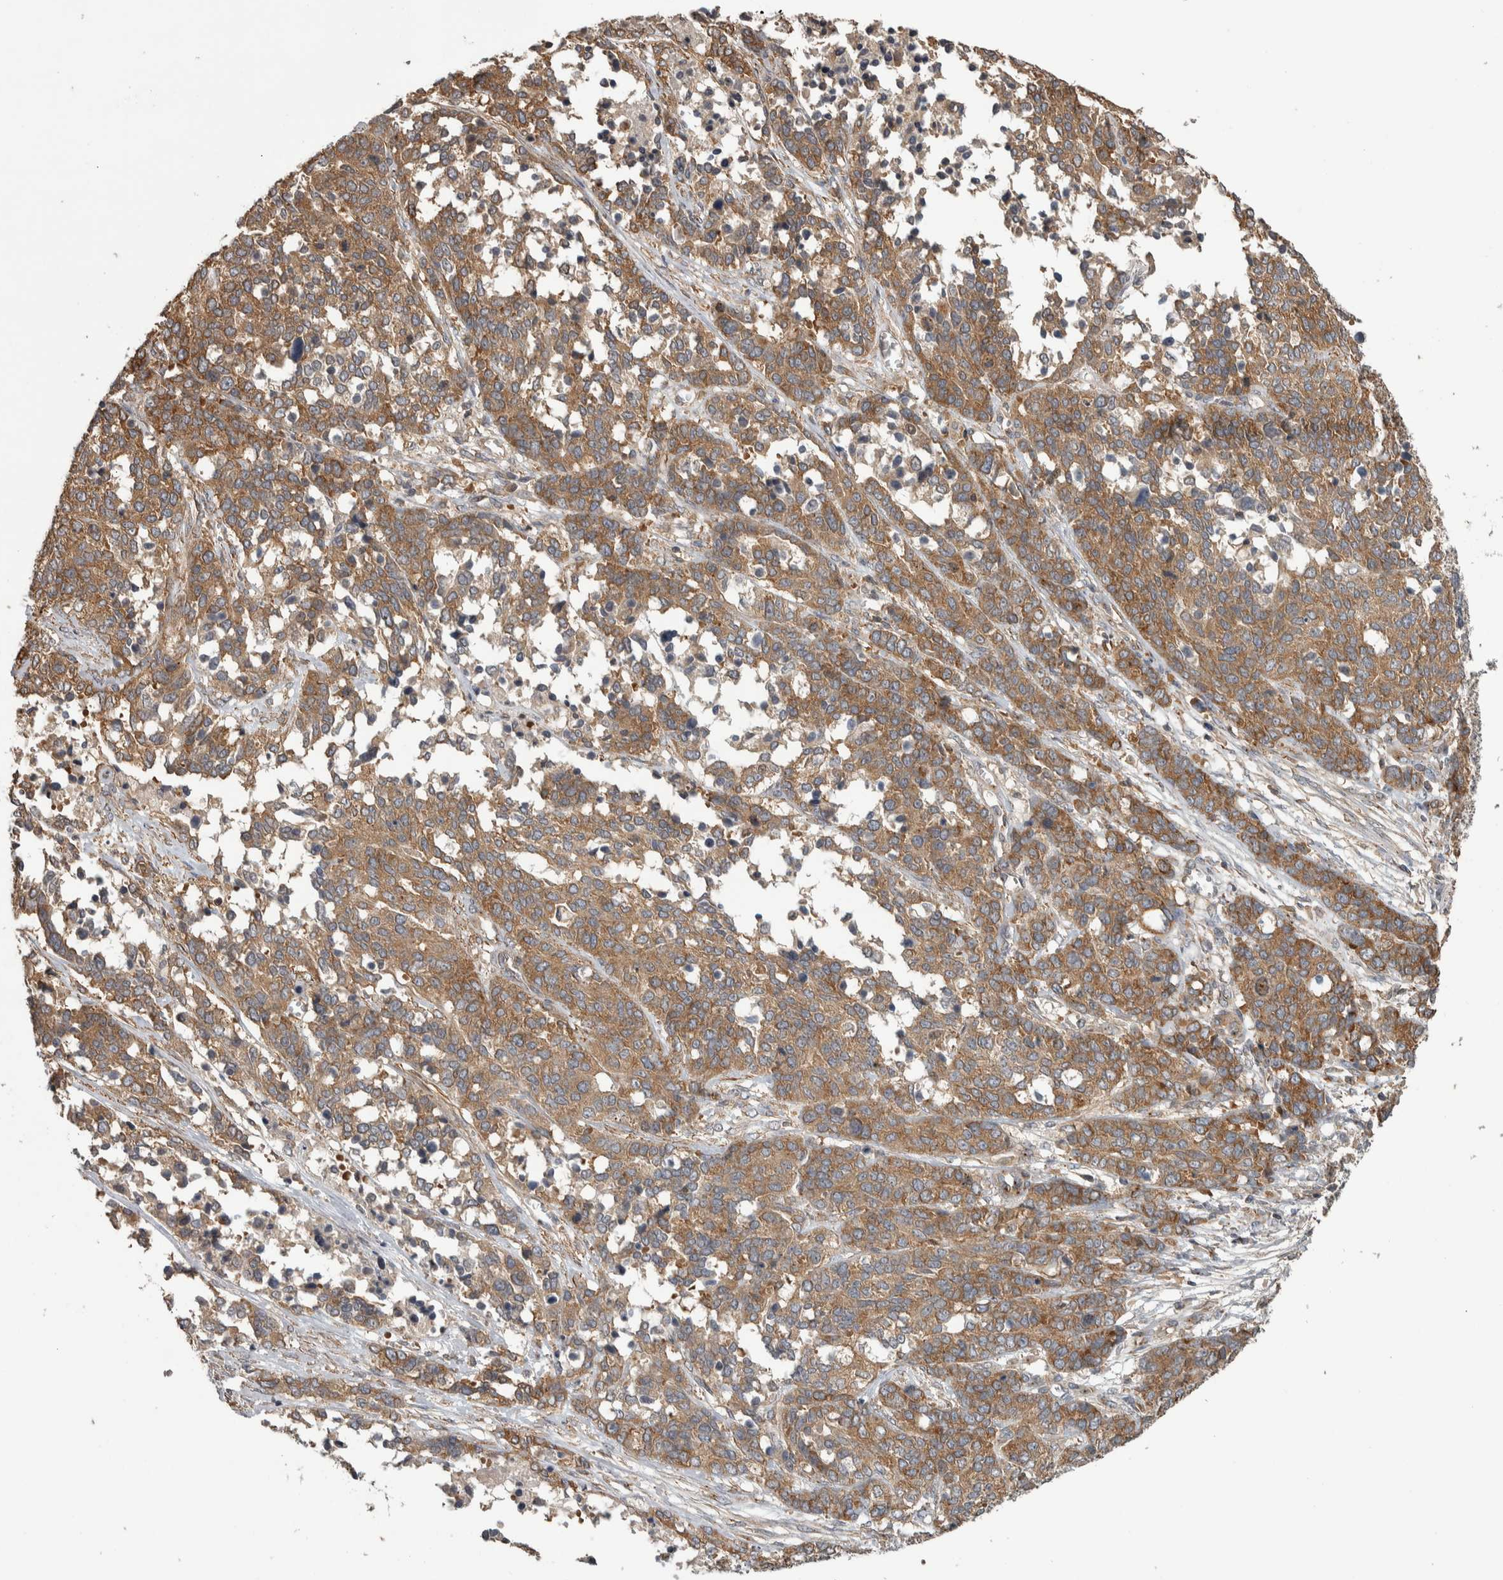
{"staining": {"intensity": "moderate", "quantity": ">75%", "location": "cytoplasmic/membranous"}, "tissue": "ovarian cancer", "cell_type": "Tumor cells", "image_type": "cancer", "snomed": [{"axis": "morphology", "description": "Cystadenocarcinoma, serous, NOS"}, {"axis": "topography", "description": "Ovary"}], "caption": "Brown immunohistochemical staining in human ovarian serous cystadenocarcinoma demonstrates moderate cytoplasmic/membranous staining in approximately >75% of tumor cells.", "gene": "IFRD1", "patient": {"sex": "female", "age": 44}}